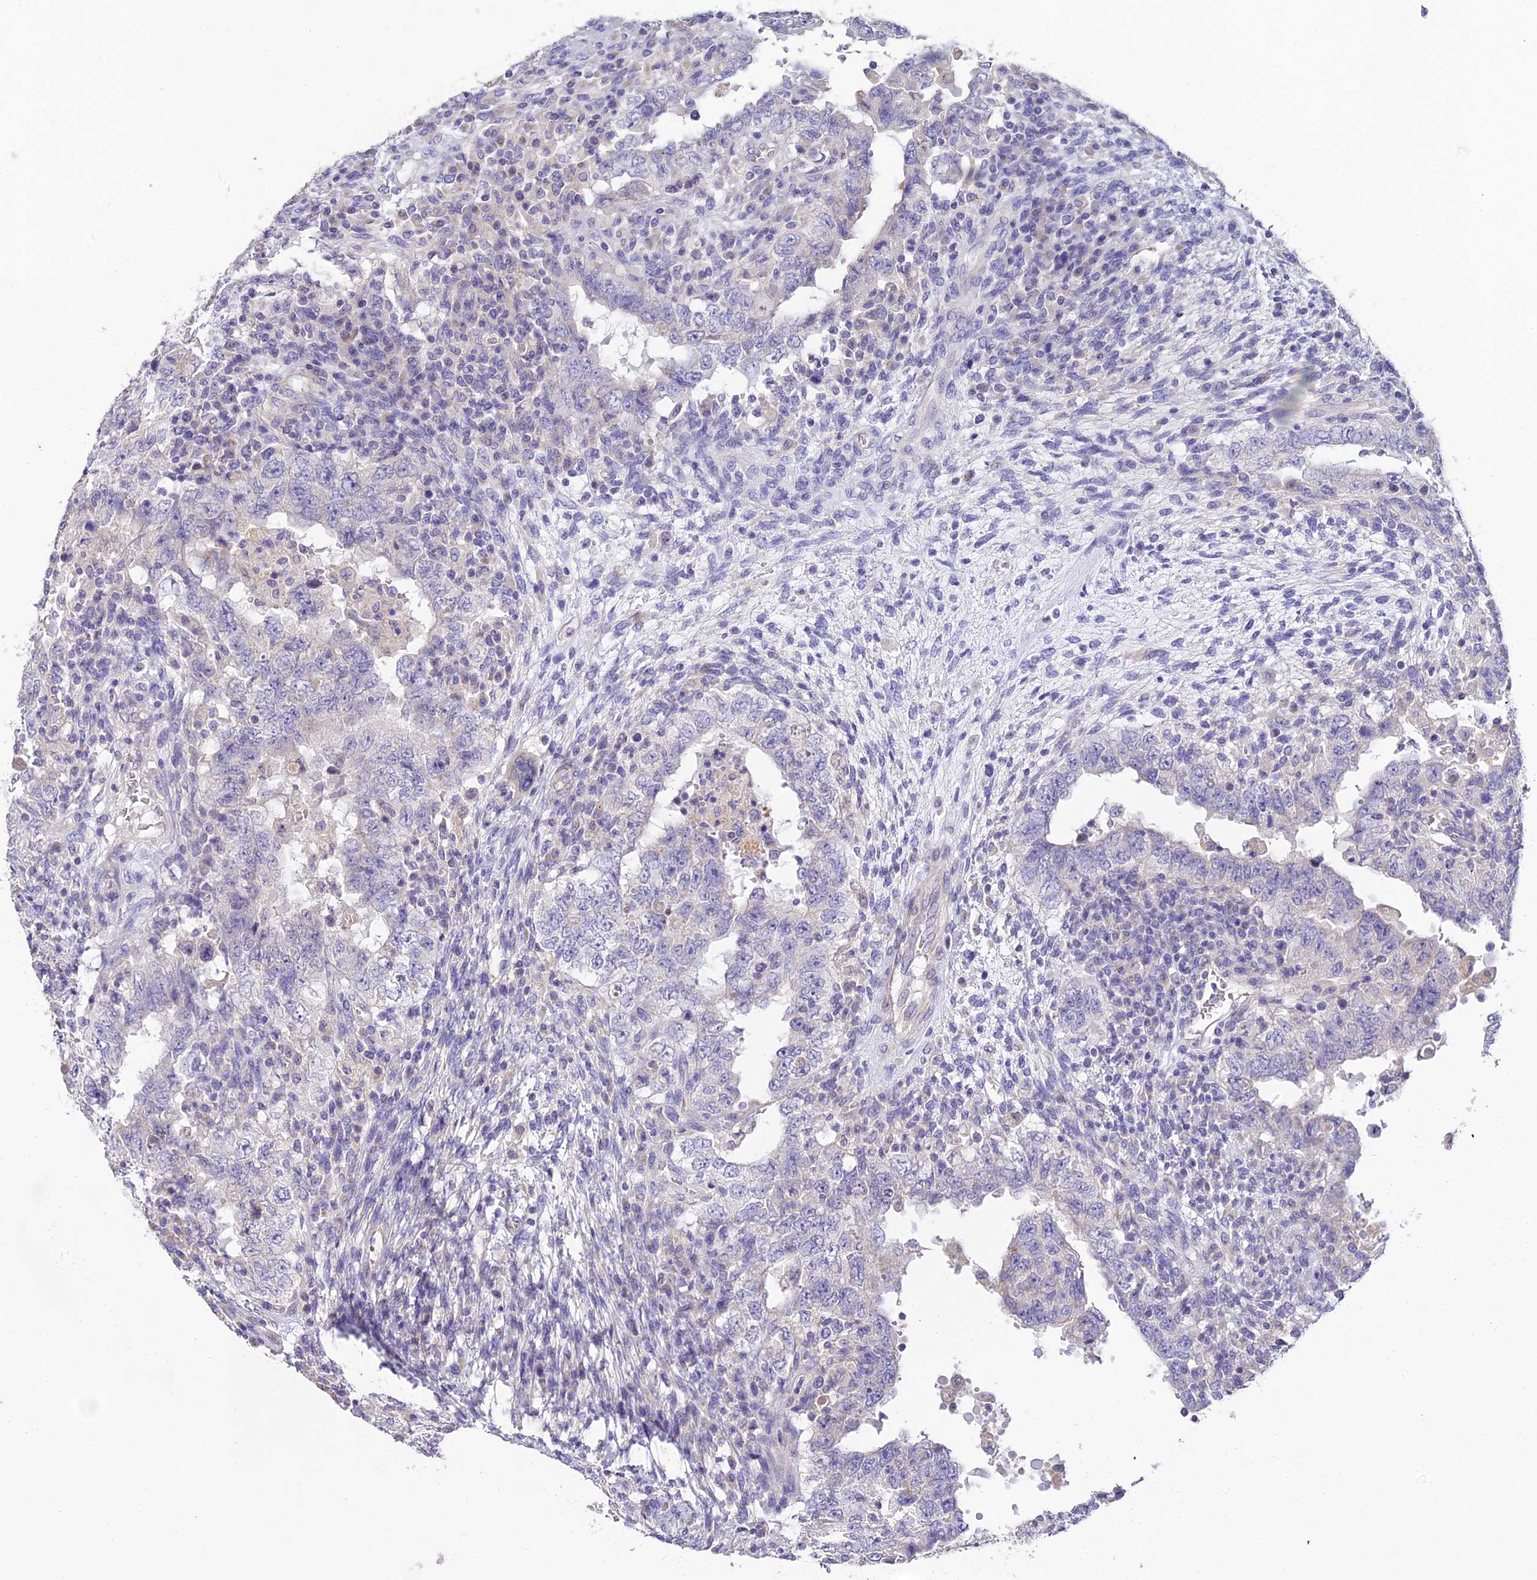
{"staining": {"intensity": "negative", "quantity": "none", "location": "none"}, "tissue": "testis cancer", "cell_type": "Tumor cells", "image_type": "cancer", "snomed": [{"axis": "morphology", "description": "Carcinoma, Embryonal, NOS"}, {"axis": "topography", "description": "Testis"}], "caption": "Testis cancer stained for a protein using immunohistochemistry demonstrates no staining tumor cells.", "gene": "ARL8B", "patient": {"sex": "male", "age": 26}}